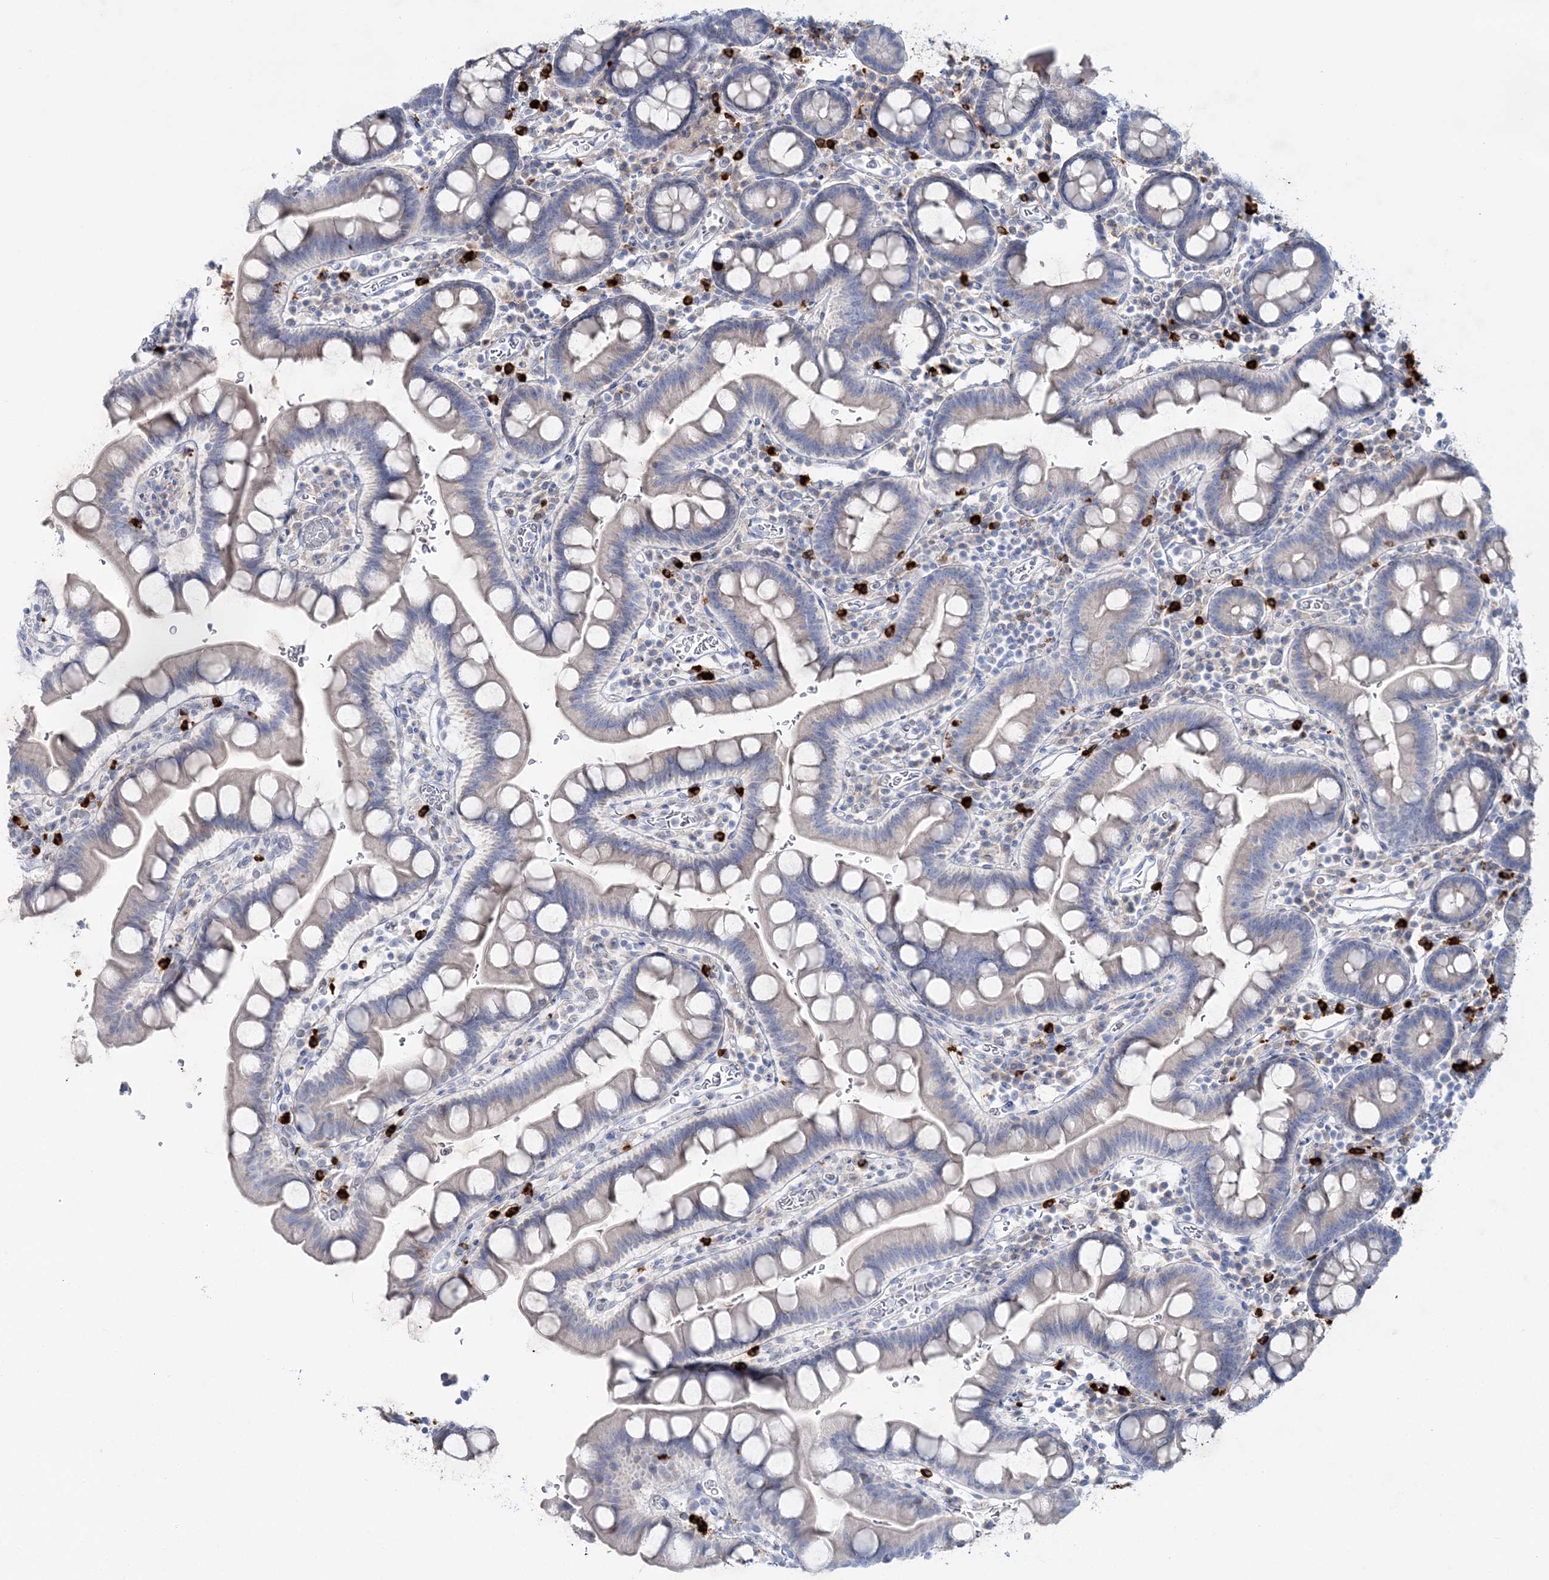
{"staining": {"intensity": "negative", "quantity": "none", "location": "none"}, "tissue": "small intestine", "cell_type": "Glandular cells", "image_type": "normal", "snomed": [{"axis": "morphology", "description": "Normal tissue, NOS"}, {"axis": "topography", "description": "Stomach, upper"}, {"axis": "topography", "description": "Stomach, lower"}, {"axis": "topography", "description": "Small intestine"}], "caption": "Glandular cells are negative for protein expression in benign human small intestine.", "gene": "WDSUB1", "patient": {"sex": "male", "age": 68}}